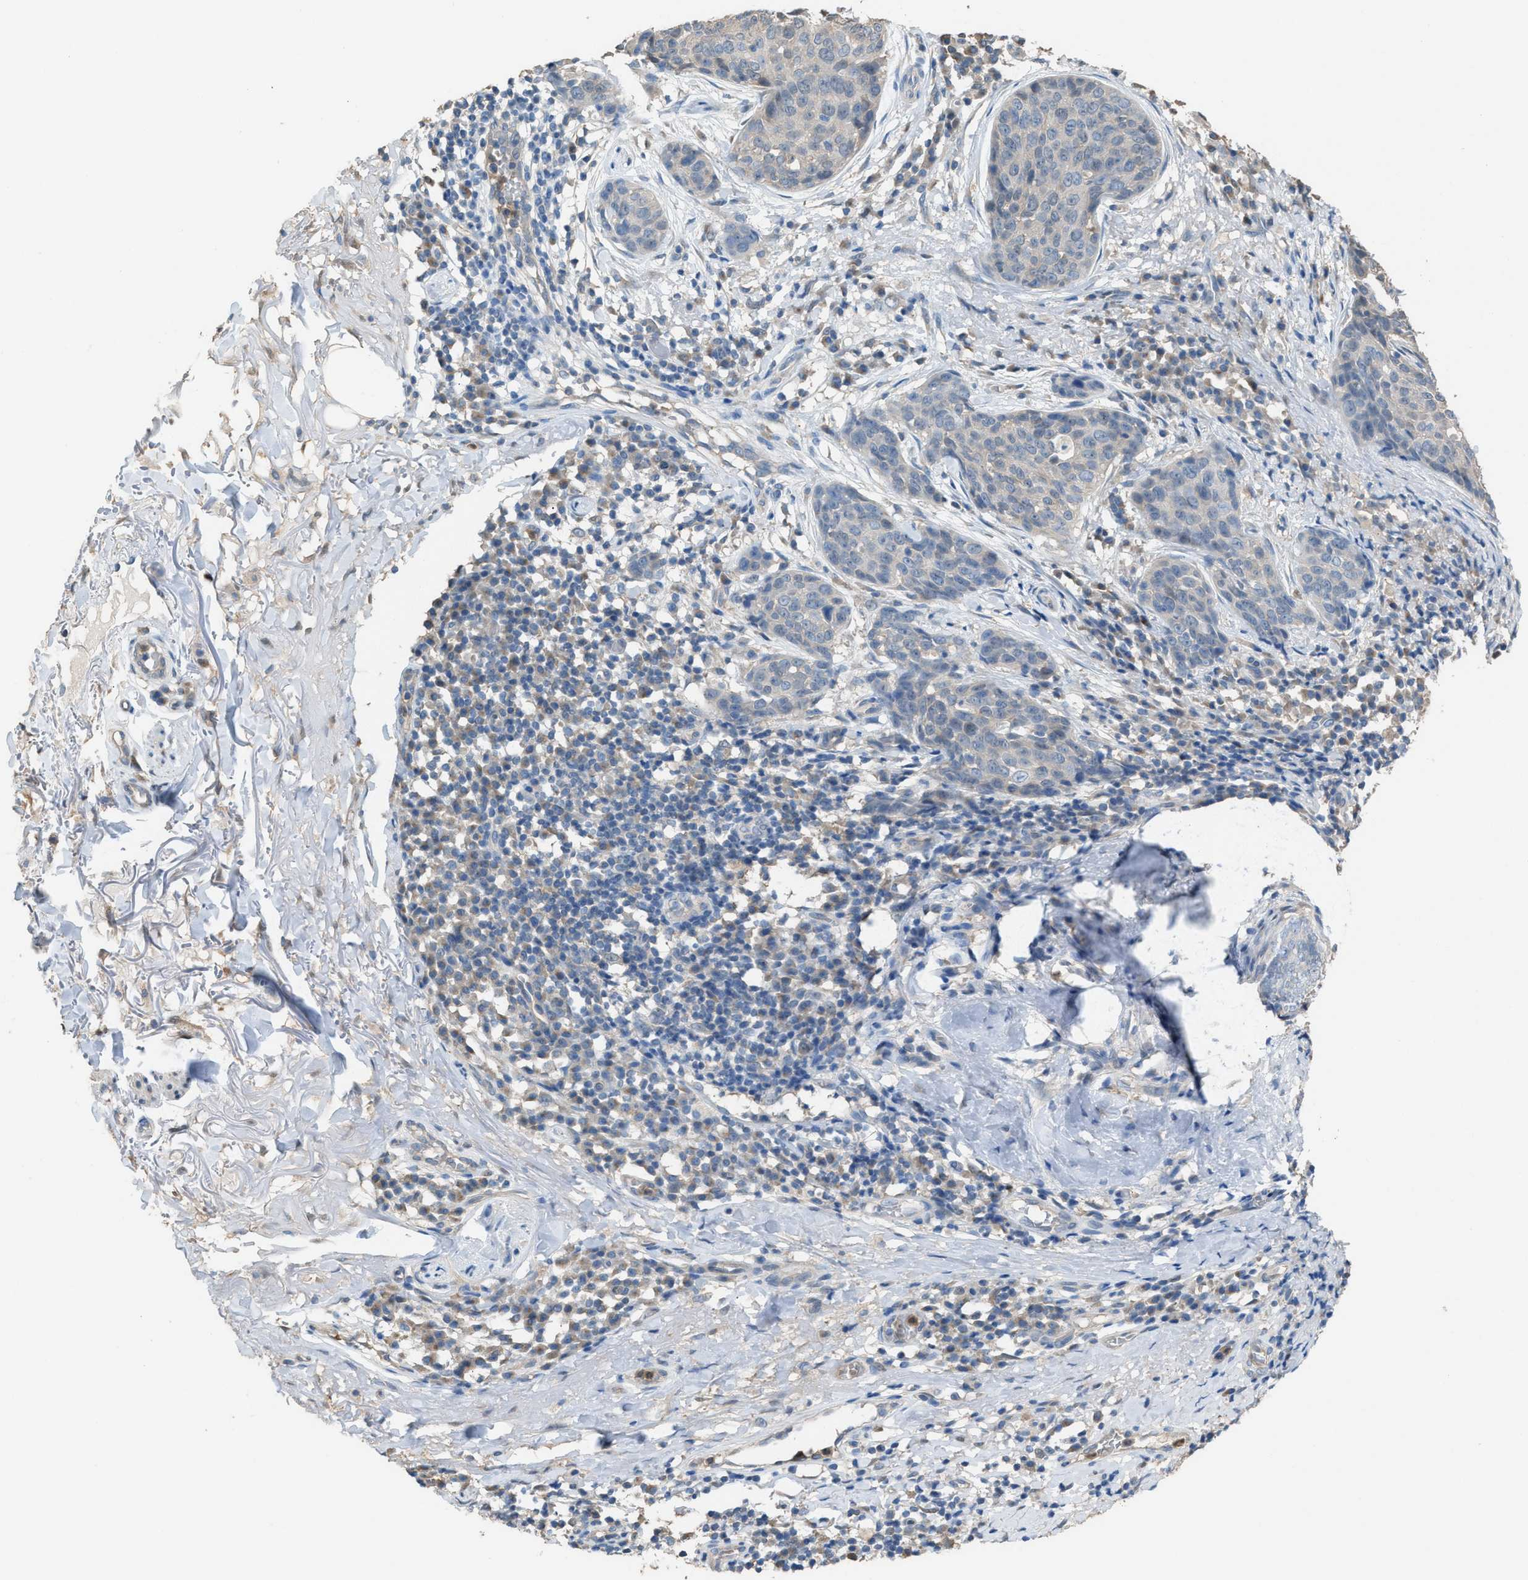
{"staining": {"intensity": "negative", "quantity": "none", "location": "none"}, "tissue": "skin cancer", "cell_type": "Tumor cells", "image_type": "cancer", "snomed": [{"axis": "morphology", "description": "Squamous cell carcinoma in situ, NOS"}, {"axis": "morphology", "description": "Squamous cell carcinoma, NOS"}, {"axis": "topography", "description": "Skin"}], "caption": "High power microscopy photomicrograph of an immunohistochemistry (IHC) photomicrograph of skin cancer, revealing no significant expression in tumor cells. The staining is performed using DAB (3,3'-diaminobenzidine) brown chromogen with nuclei counter-stained in using hematoxylin.", "gene": "NQO2", "patient": {"sex": "male", "age": 93}}